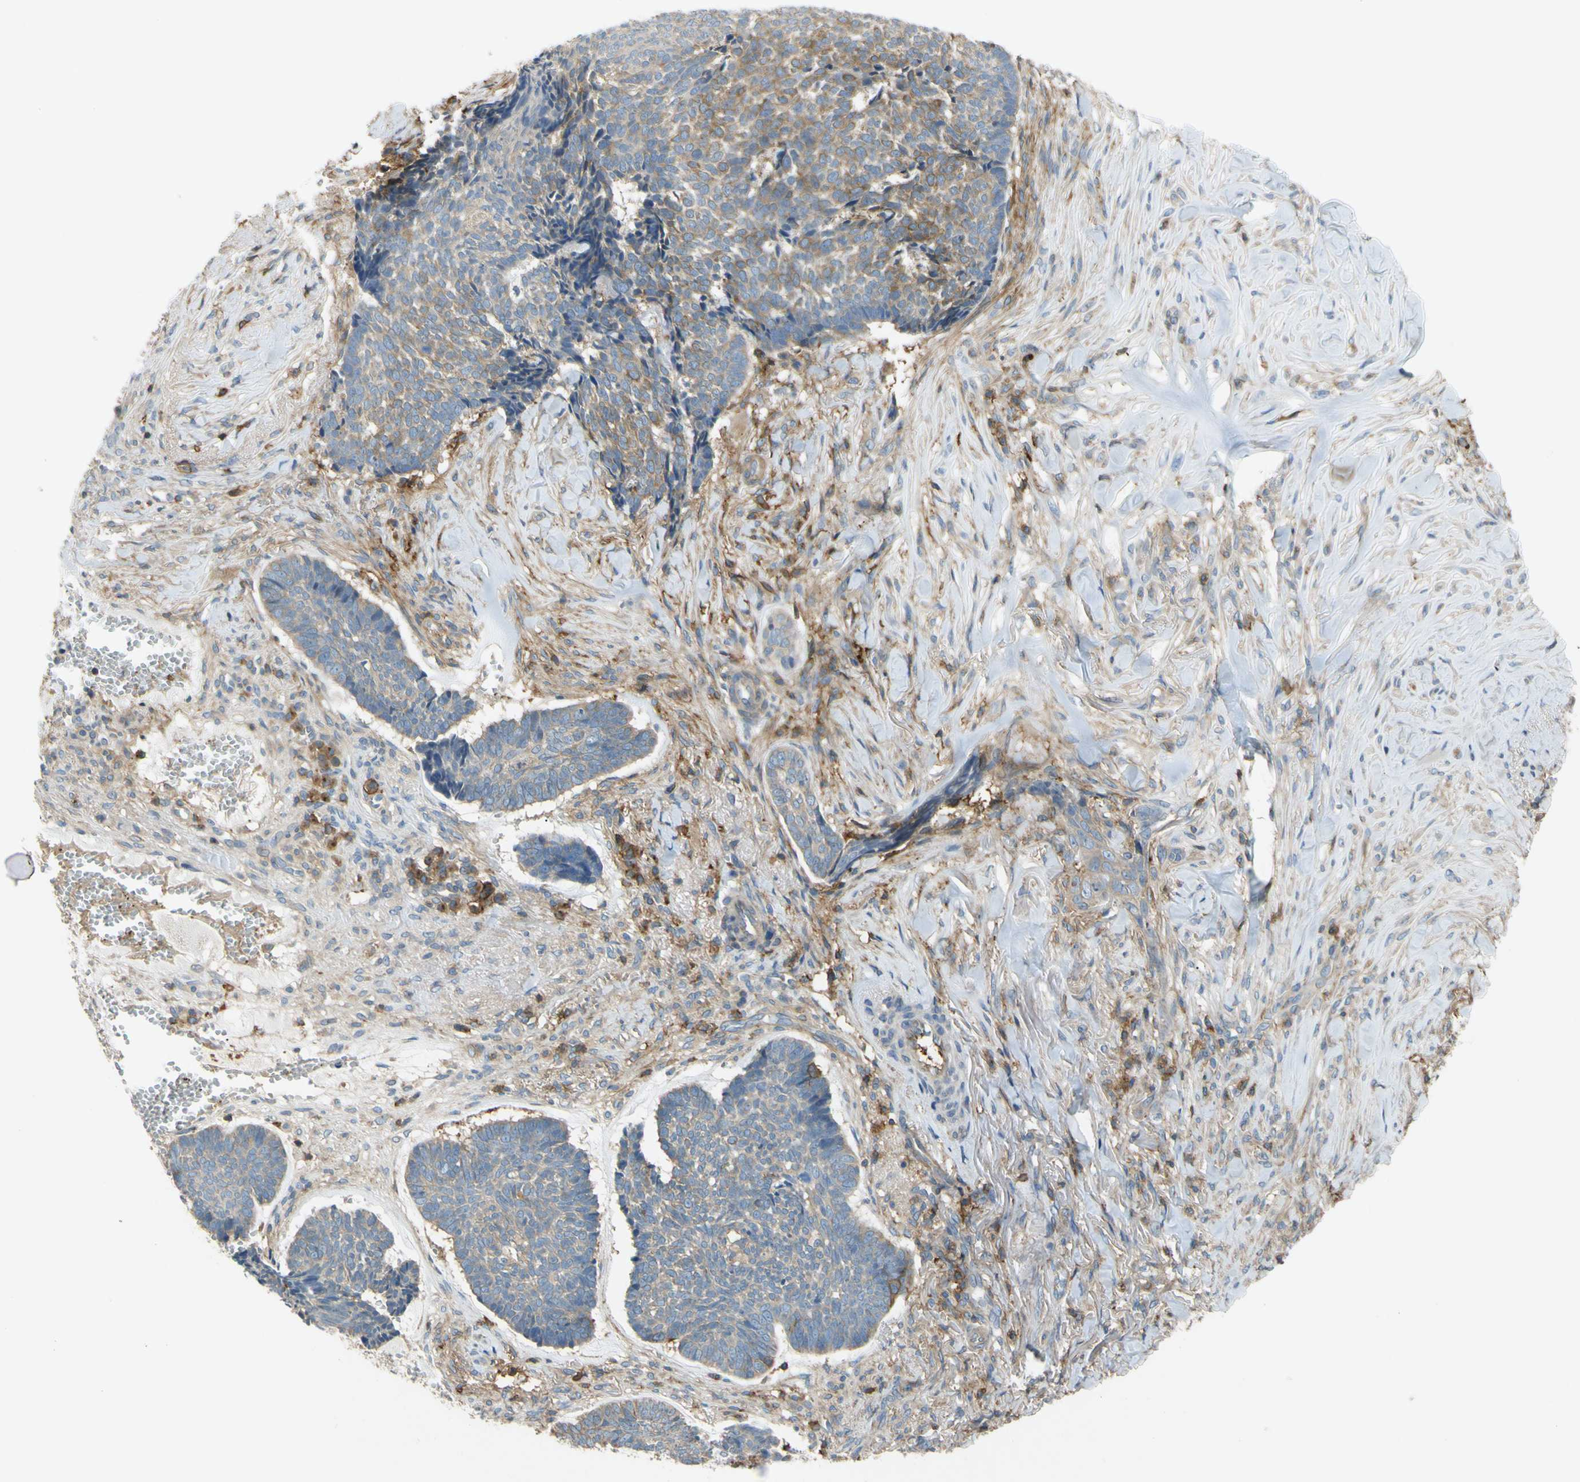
{"staining": {"intensity": "weak", "quantity": ">75%", "location": "cytoplasmic/membranous"}, "tissue": "skin cancer", "cell_type": "Tumor cells", "image_type": "cancer", "snomed": [{"axis": "morphology", "description": "Basal cell carcinoma"}, {"axis": "topography", "description": "Skin"}], "caption": "Tumor cells exhibit low levels of weak cytoplasmic/membranous positivity in about >75% of cells in human skin cancer.", "gene": "POR", "patient": {"sex": "male", "age": 84}}